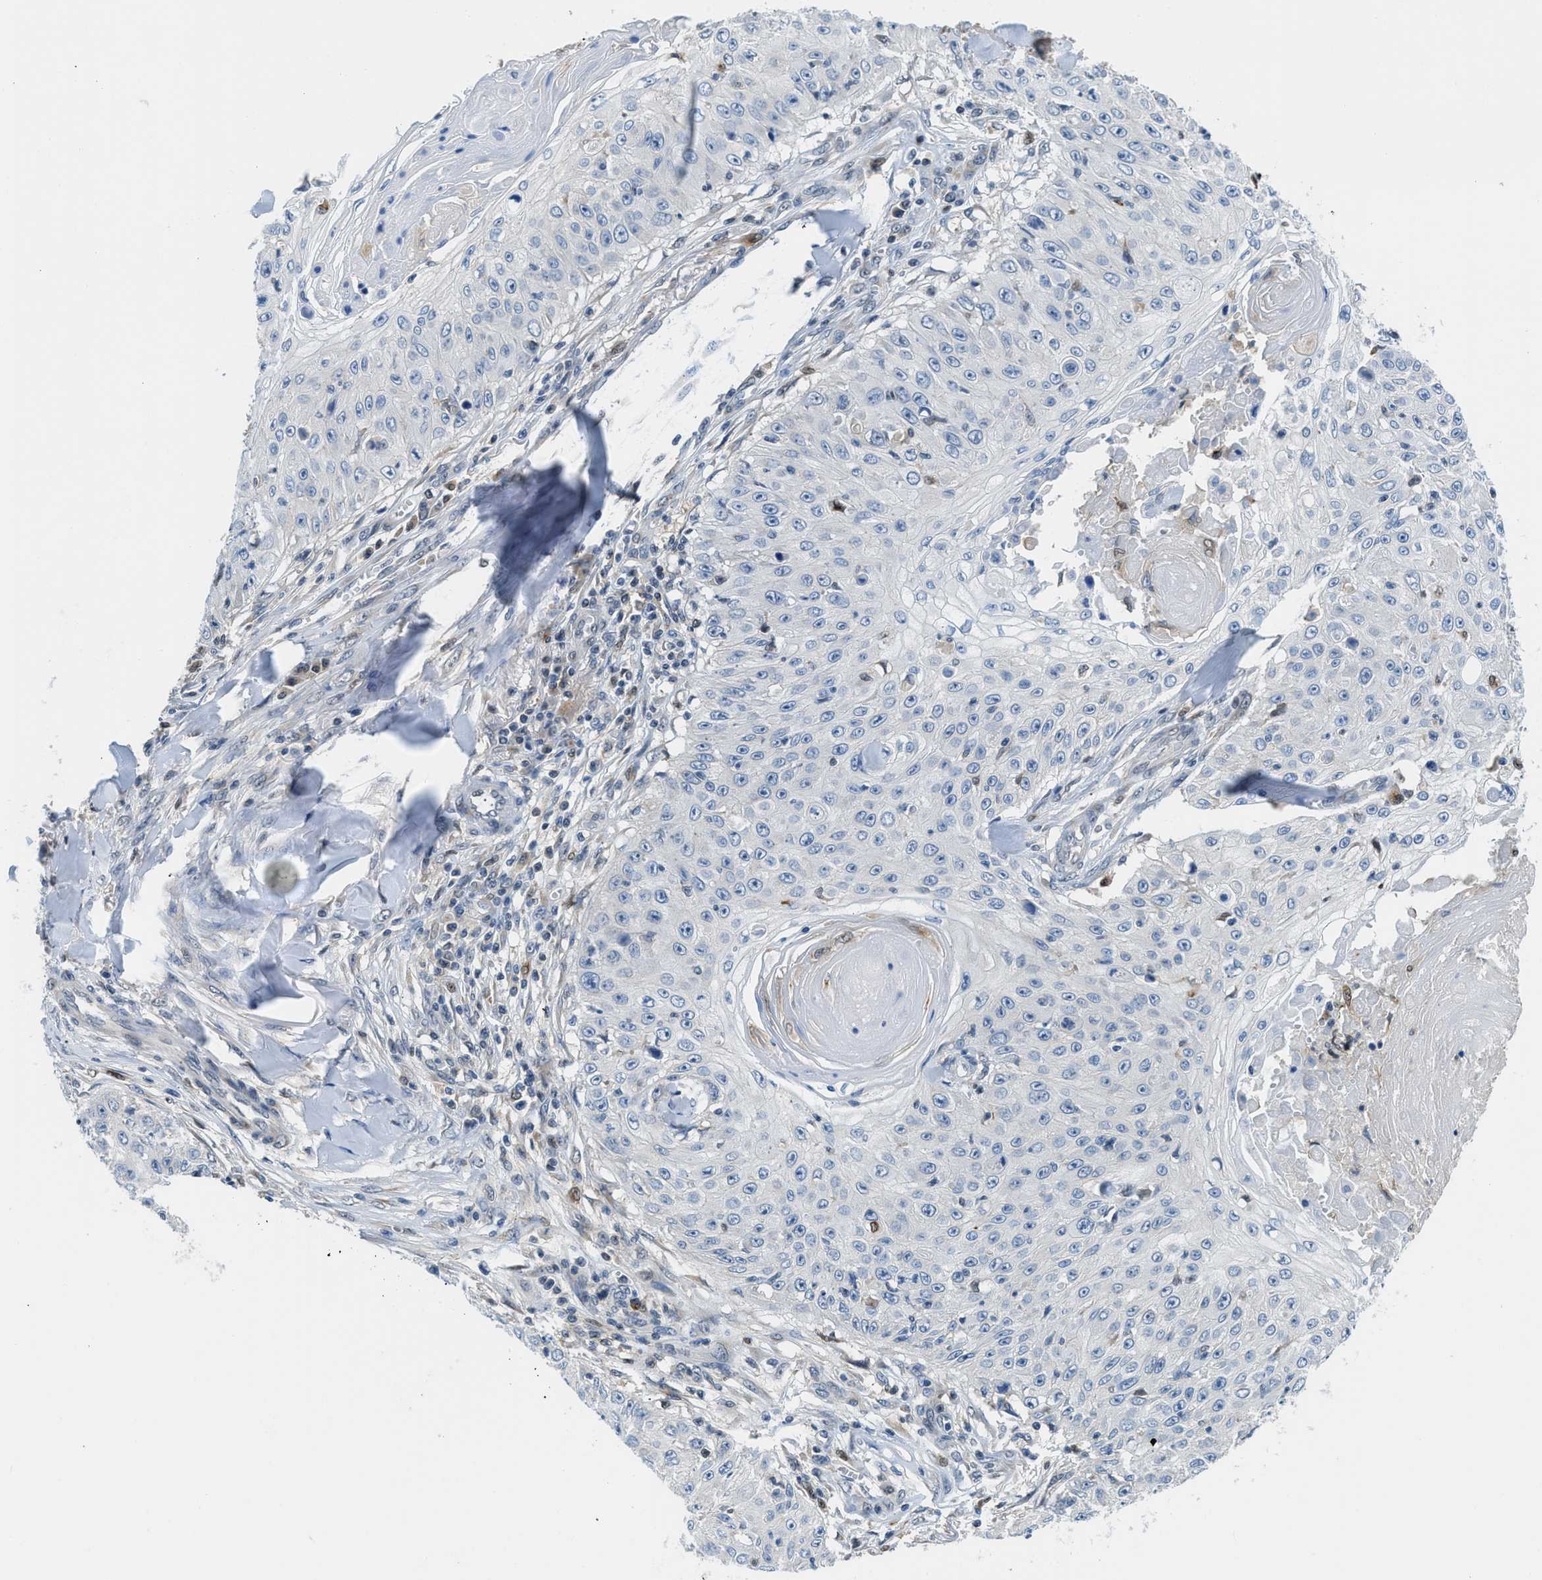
{"staining": {"intensity": "negative", "quantity": "none", "location": "none"}, "tissue": "skin cancer", "cell_type": "Tumor cells", "image_type": "cancer", "snomed": [{"axis": "morphology", "description": "Squamous cell carcinoma, NOS"}, {"axis": "topography", "description": "Skin"}], "caption": "Tumor cells are negative for protein expression in human squamous cell carcinoma (skin).", "gene": "ALX1", "patient": {"sex": "male", "age": 86}}